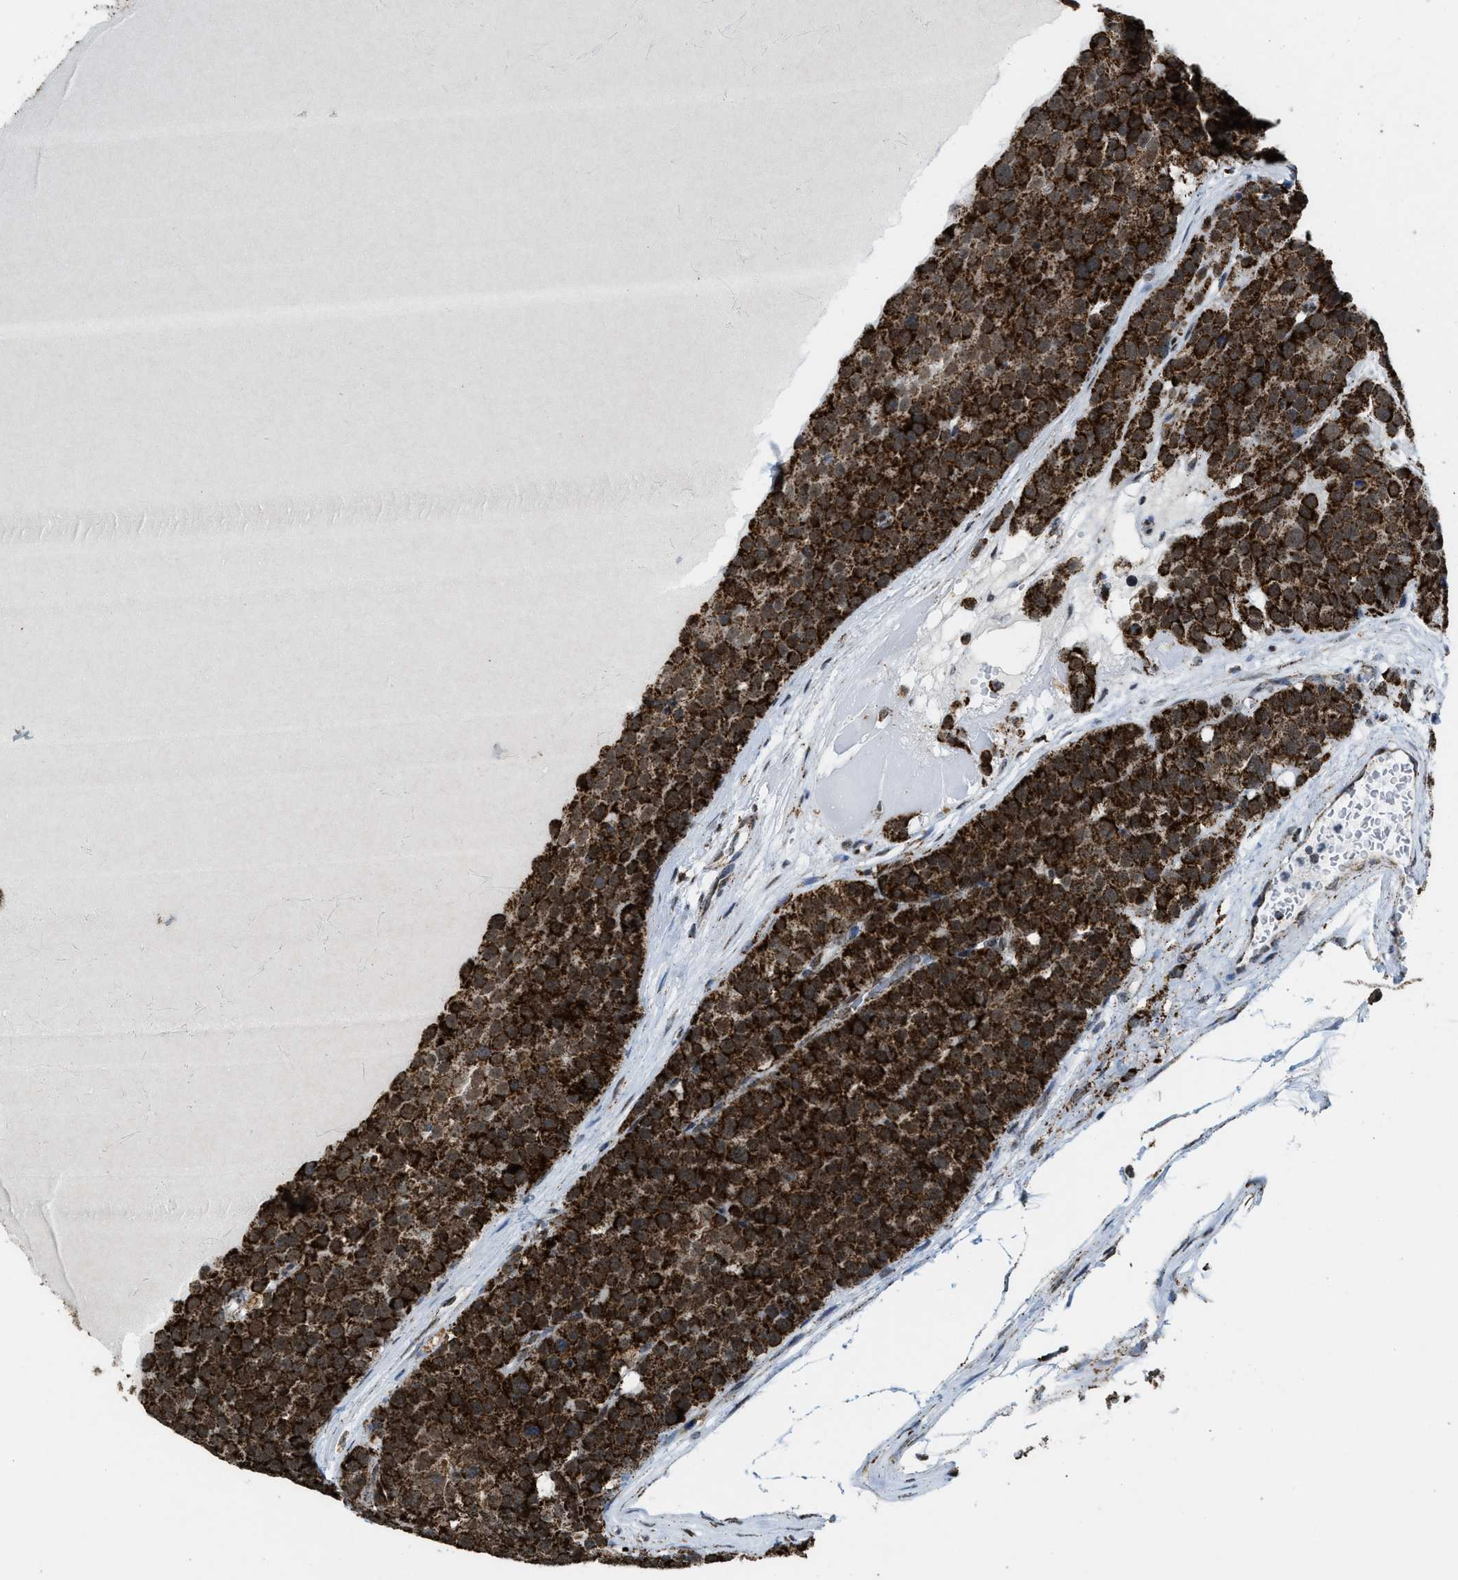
{"staining": {"intensity": "strong", "quantity": ">75%", "location": "cytoplasmic/membranous"}, "tissue": "testis cancer", "cell_type": "Tumor cells", "image_type": "cancer", "snomed": [{"axis": "morphology", "description": "Seminoma, NOS"}, {"axis": "topography", "description": "Testis"}], "caption": "Human testis cancer stained with a protein marker shows strong staining in tumor cells.", "gene": "HIBADH", "patient": {"sex": "male", "age": 71}}